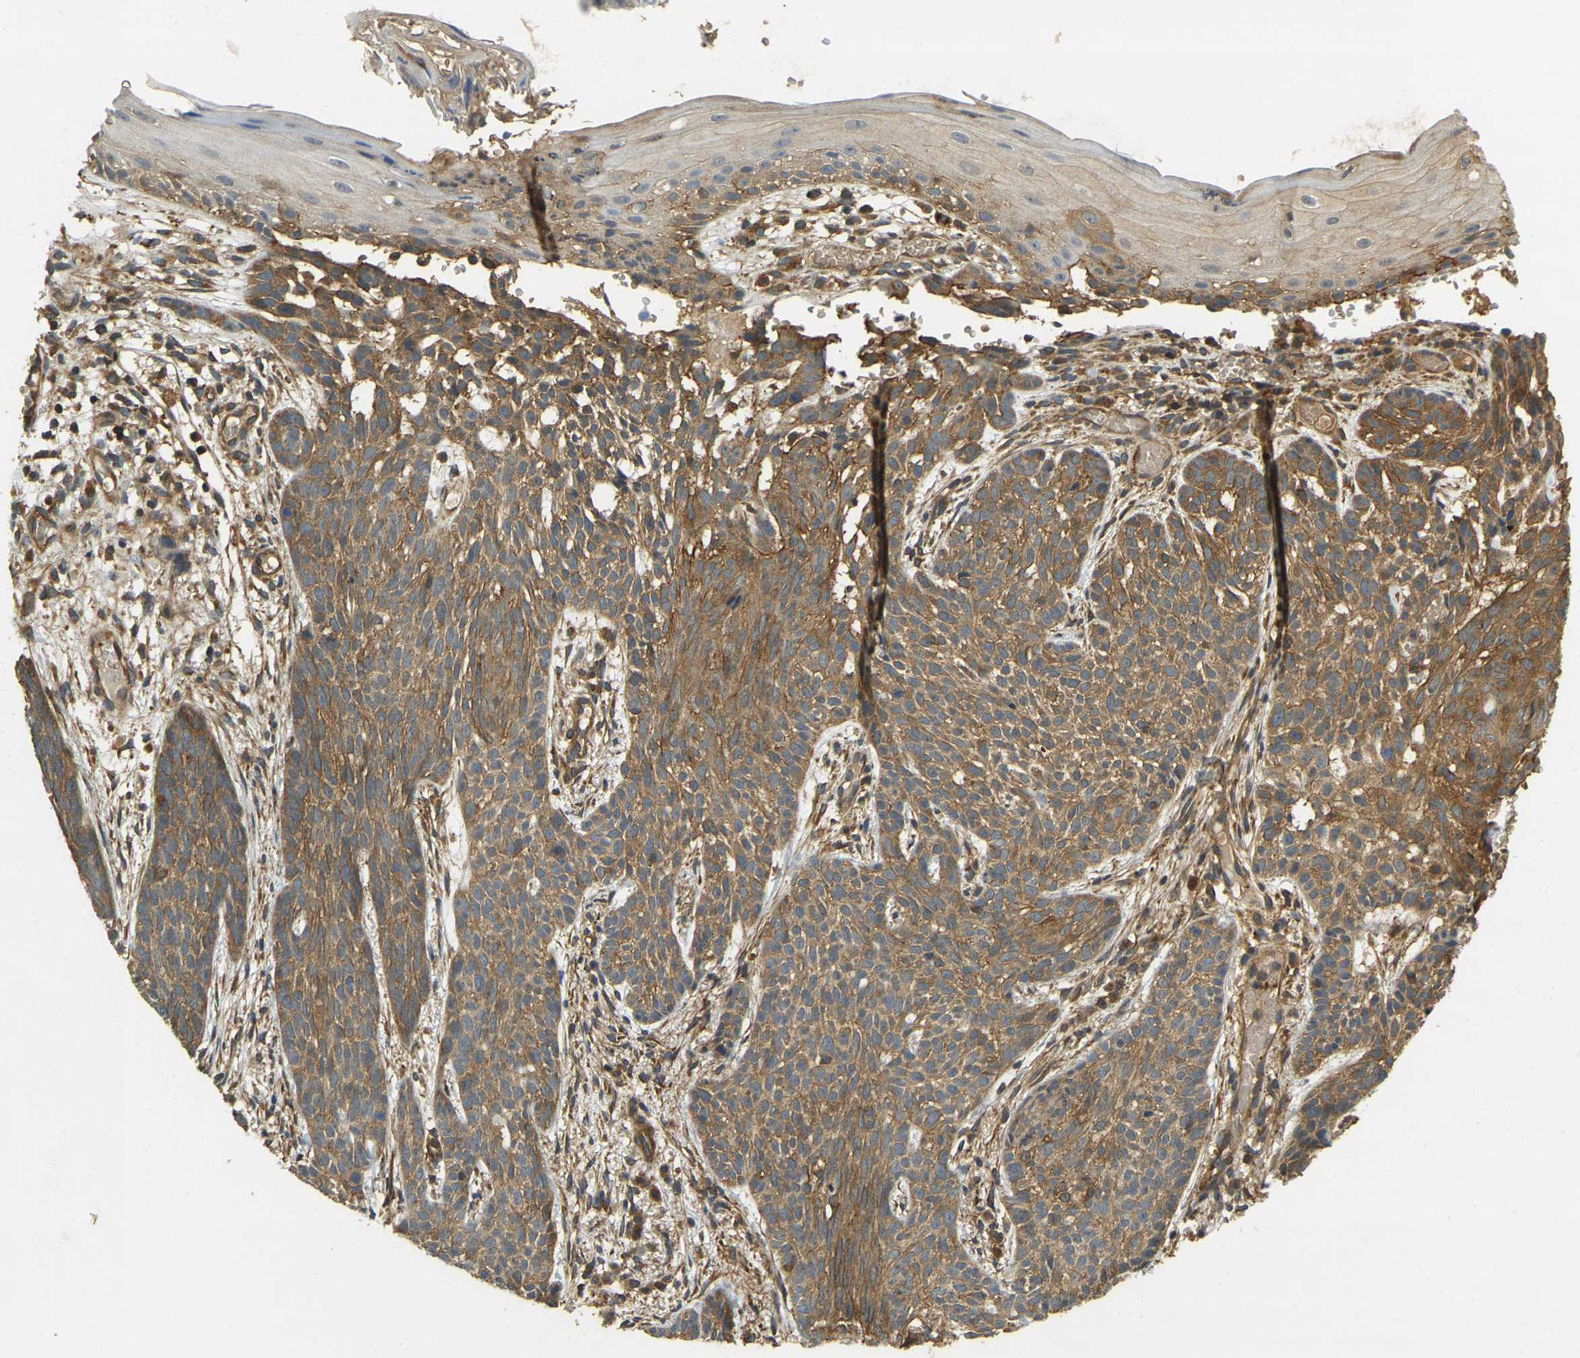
{"staining": {"intensity": "moderate", "quantity": ">75%", "location": "cytoplasmic/membranous"}, "tissue": "skin cancer", "cell_type": "Tumor cells", "image_type": "cancer", "snomed": [{"axis": "morphology", "description": "Basal cell carcinoma"}, {"axis": "topography", "description": "Skin"}], "caption": "Immunohistochemistry staining of skin basal cell carcinoma, which displays medium levels of moderate cytoplasmic/membranous positivity in approximately >75% of tumor cells indicating moderate cytoplasmic/membranous protein expression. The staining was performed using DAB (3,3'-diaminobenzidine) (brown) for protein detection and nuclei were counterstained in hematoxylin (blue).", "gene": "ERGIC1", "patient": {"sex": "female", "age": 59}}